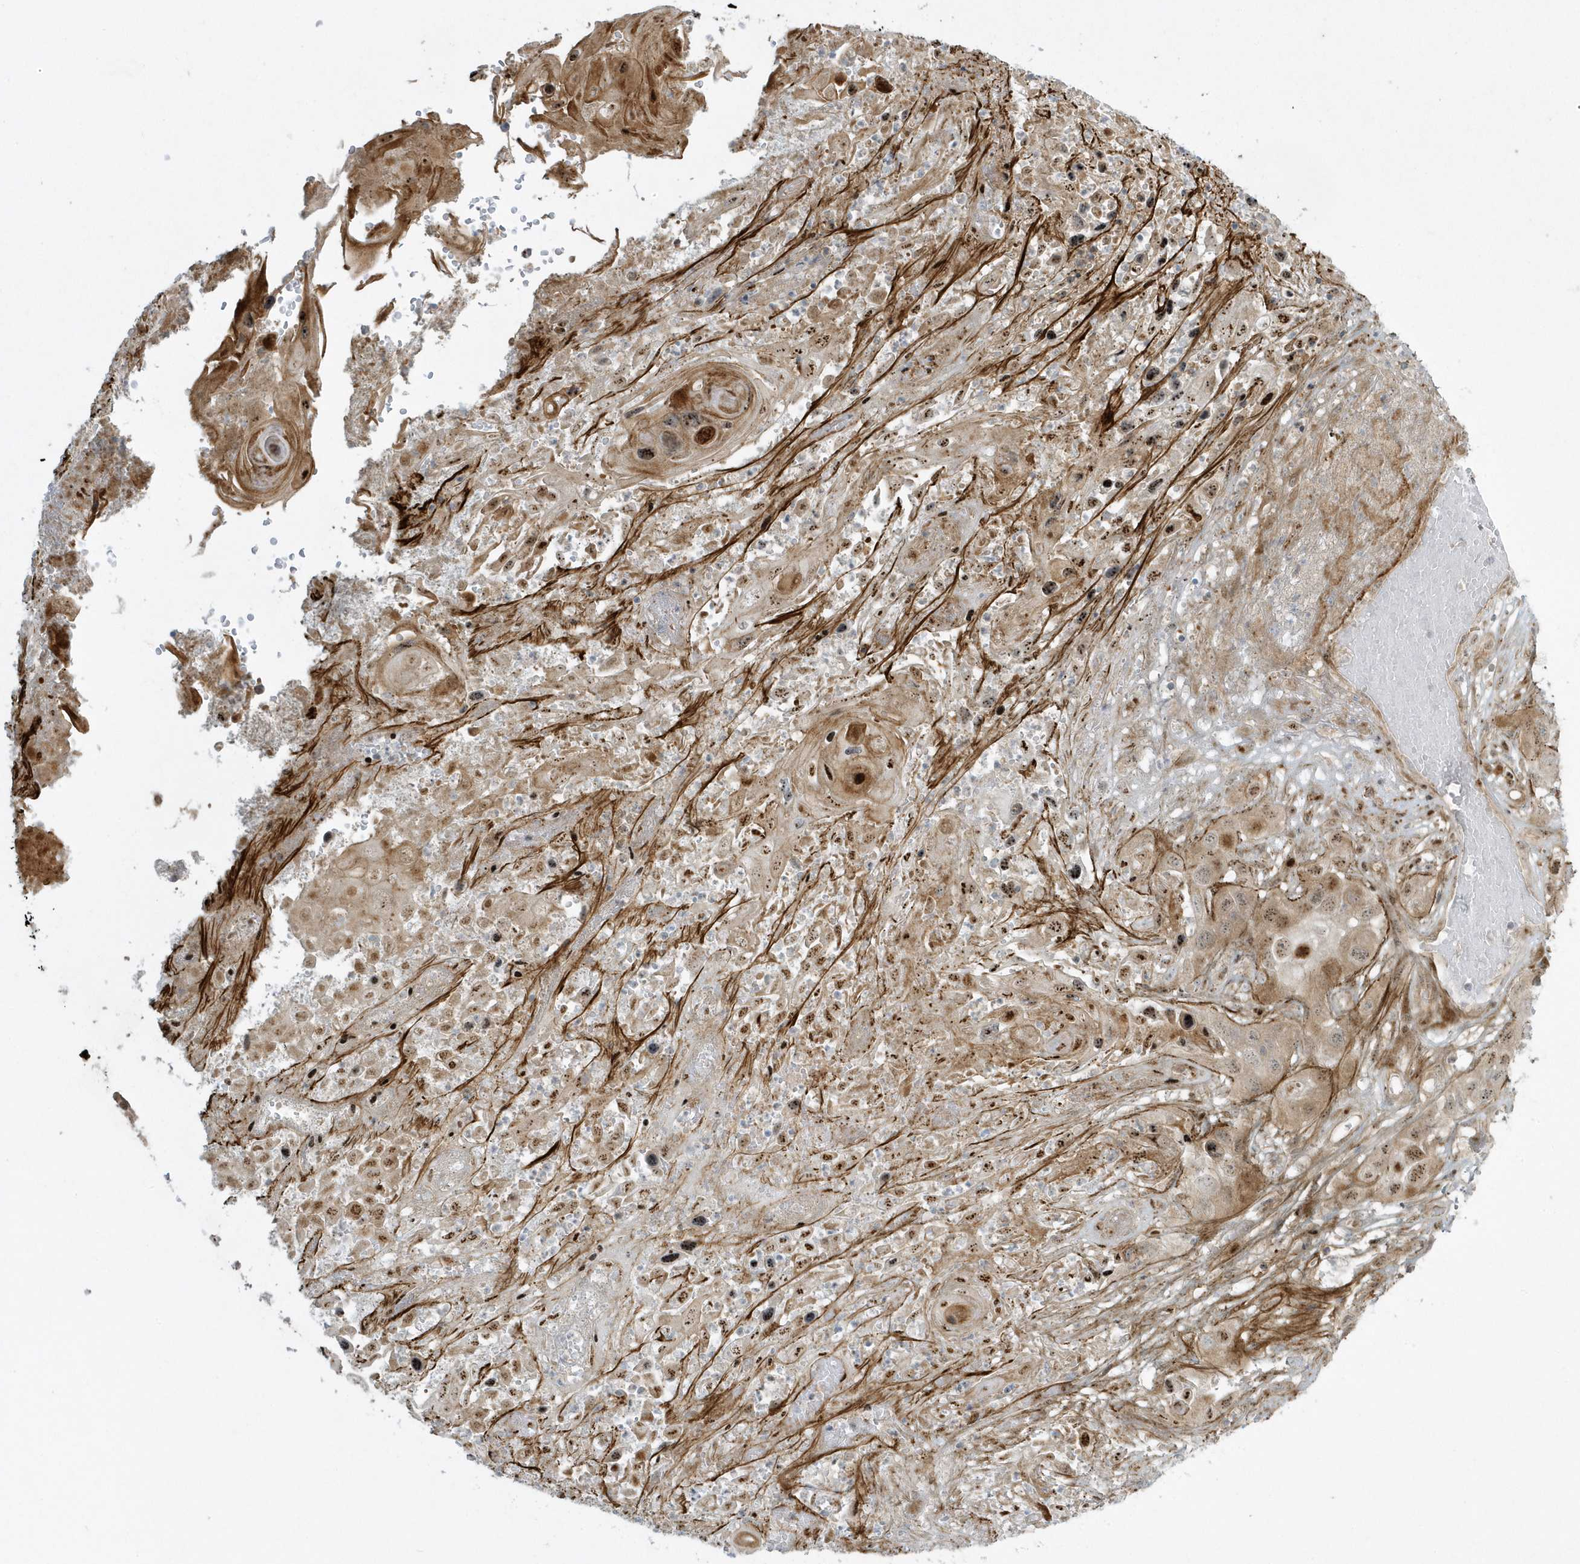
{"staining": {"intensity": "moderate", "quantity": ">75%", "location": "nuclear"}, "tissue": "skin cancer", "cell_type": "Tumor cells", "image_type": "cancer", "snomed": [{"axis": "morphology", "description": "Squamous cell carcinoma, NOS"}, {"axis": "topography", "description": "Skin"}], "caption": "Immunohistochemical staining of skin cancer displays medium levels of moderate nuclear protein positivity in approximately >75% of tumor cells.", "gene": "MASP2", "patient": {"sex": "male", "age": 55}}